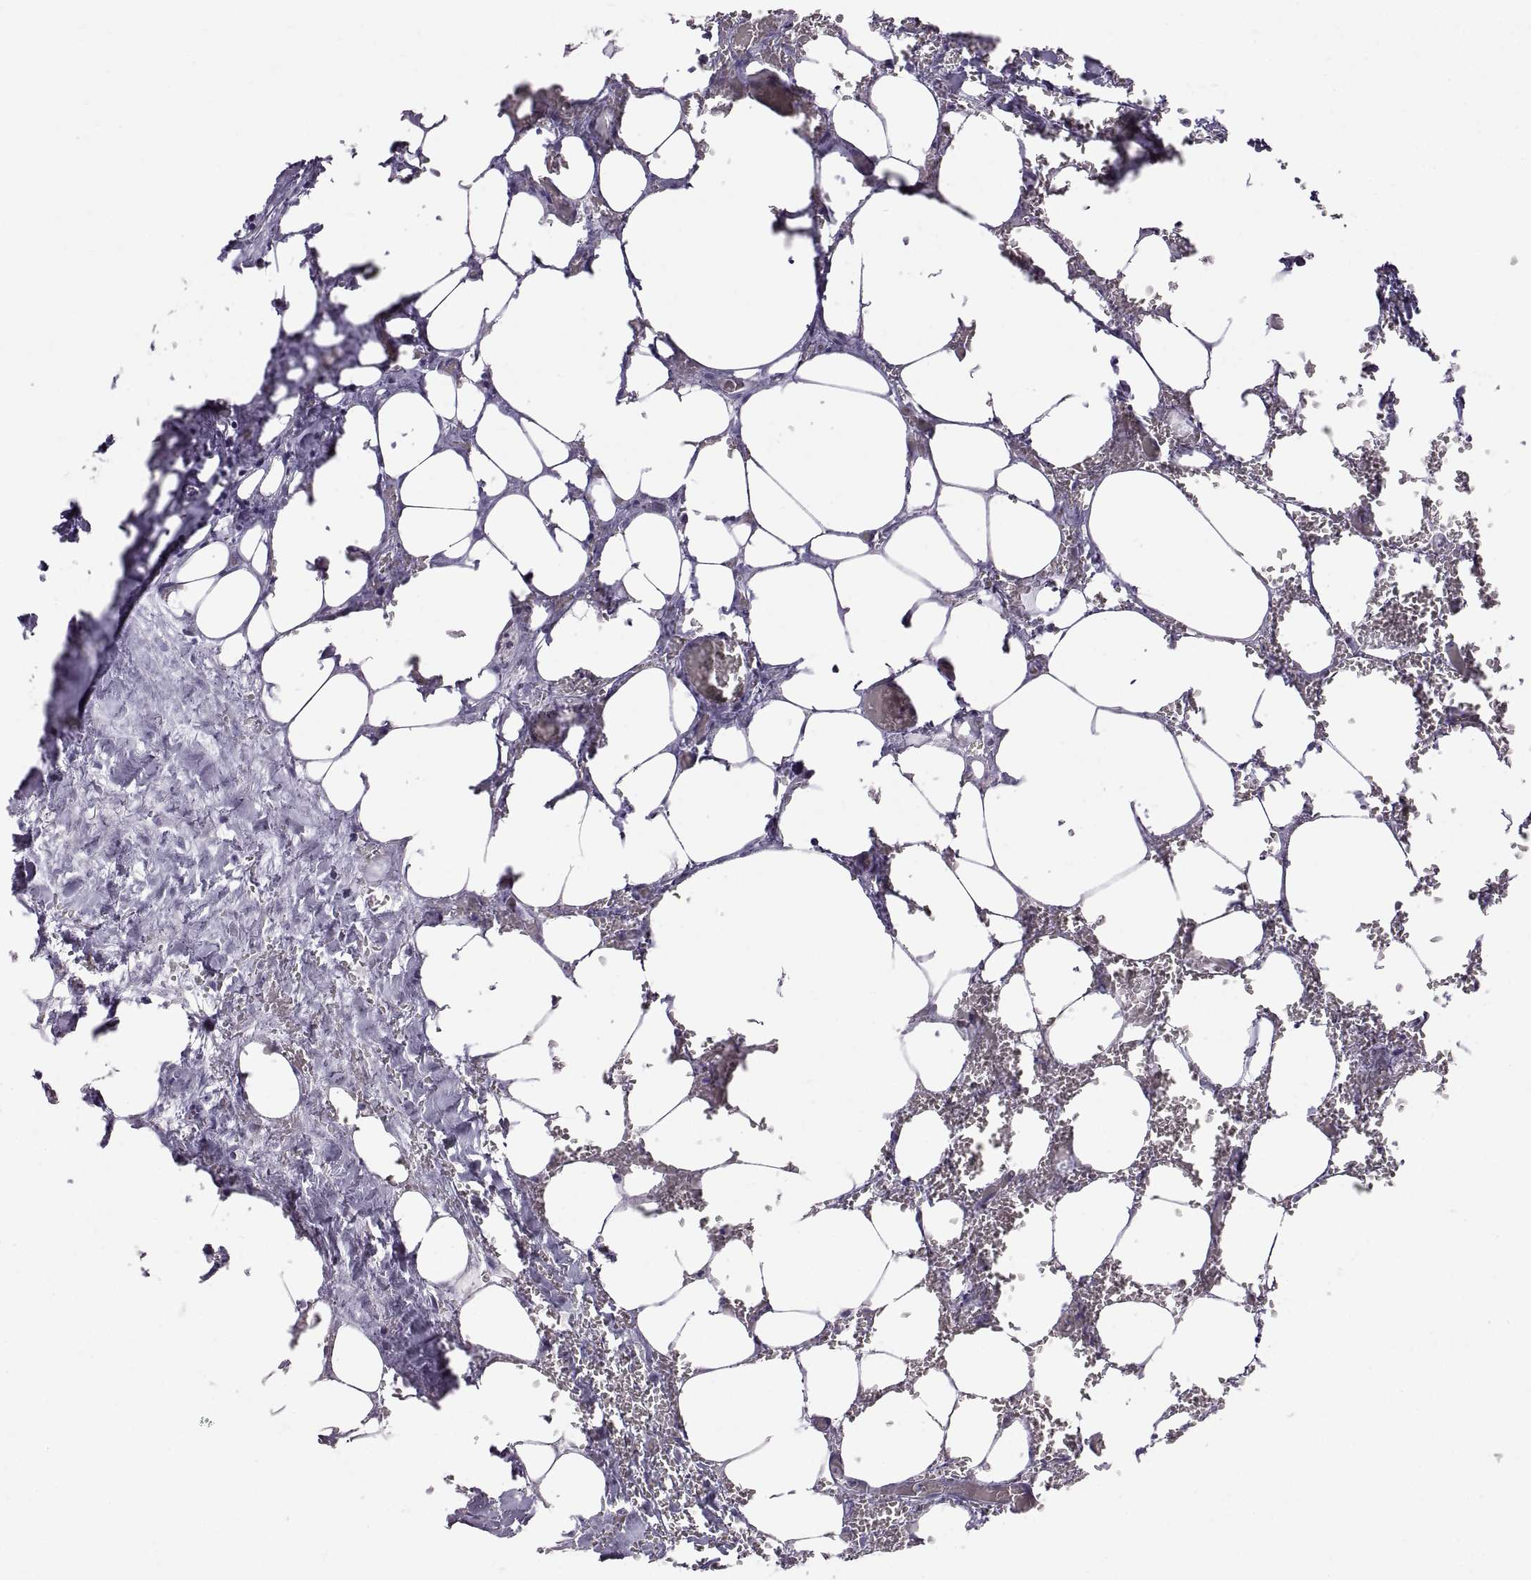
{"staining": {"intensity": "negative", "quantity": "none", "location": "none"}, "tissue": "urothelial cancer", "cell_type": "Tumor cells", "image_type": "cancer", "snomed": [{"axis": "morphology", "description": "Urothelial carcinoma, High grade"}, {"axis": "topography", "description": "Urinary bladder"}], "caption": "Micrograph shows no significant protein staining in tumor cells of high-grade urothelial carcinoma. (Brightfield microscopy of DAB (3,3'-diaminobenzidine) immunohistochemistry (IHC) at high magnification).", "gene": "WFDC8", "patient": {"sex": "male", "age": 59}}